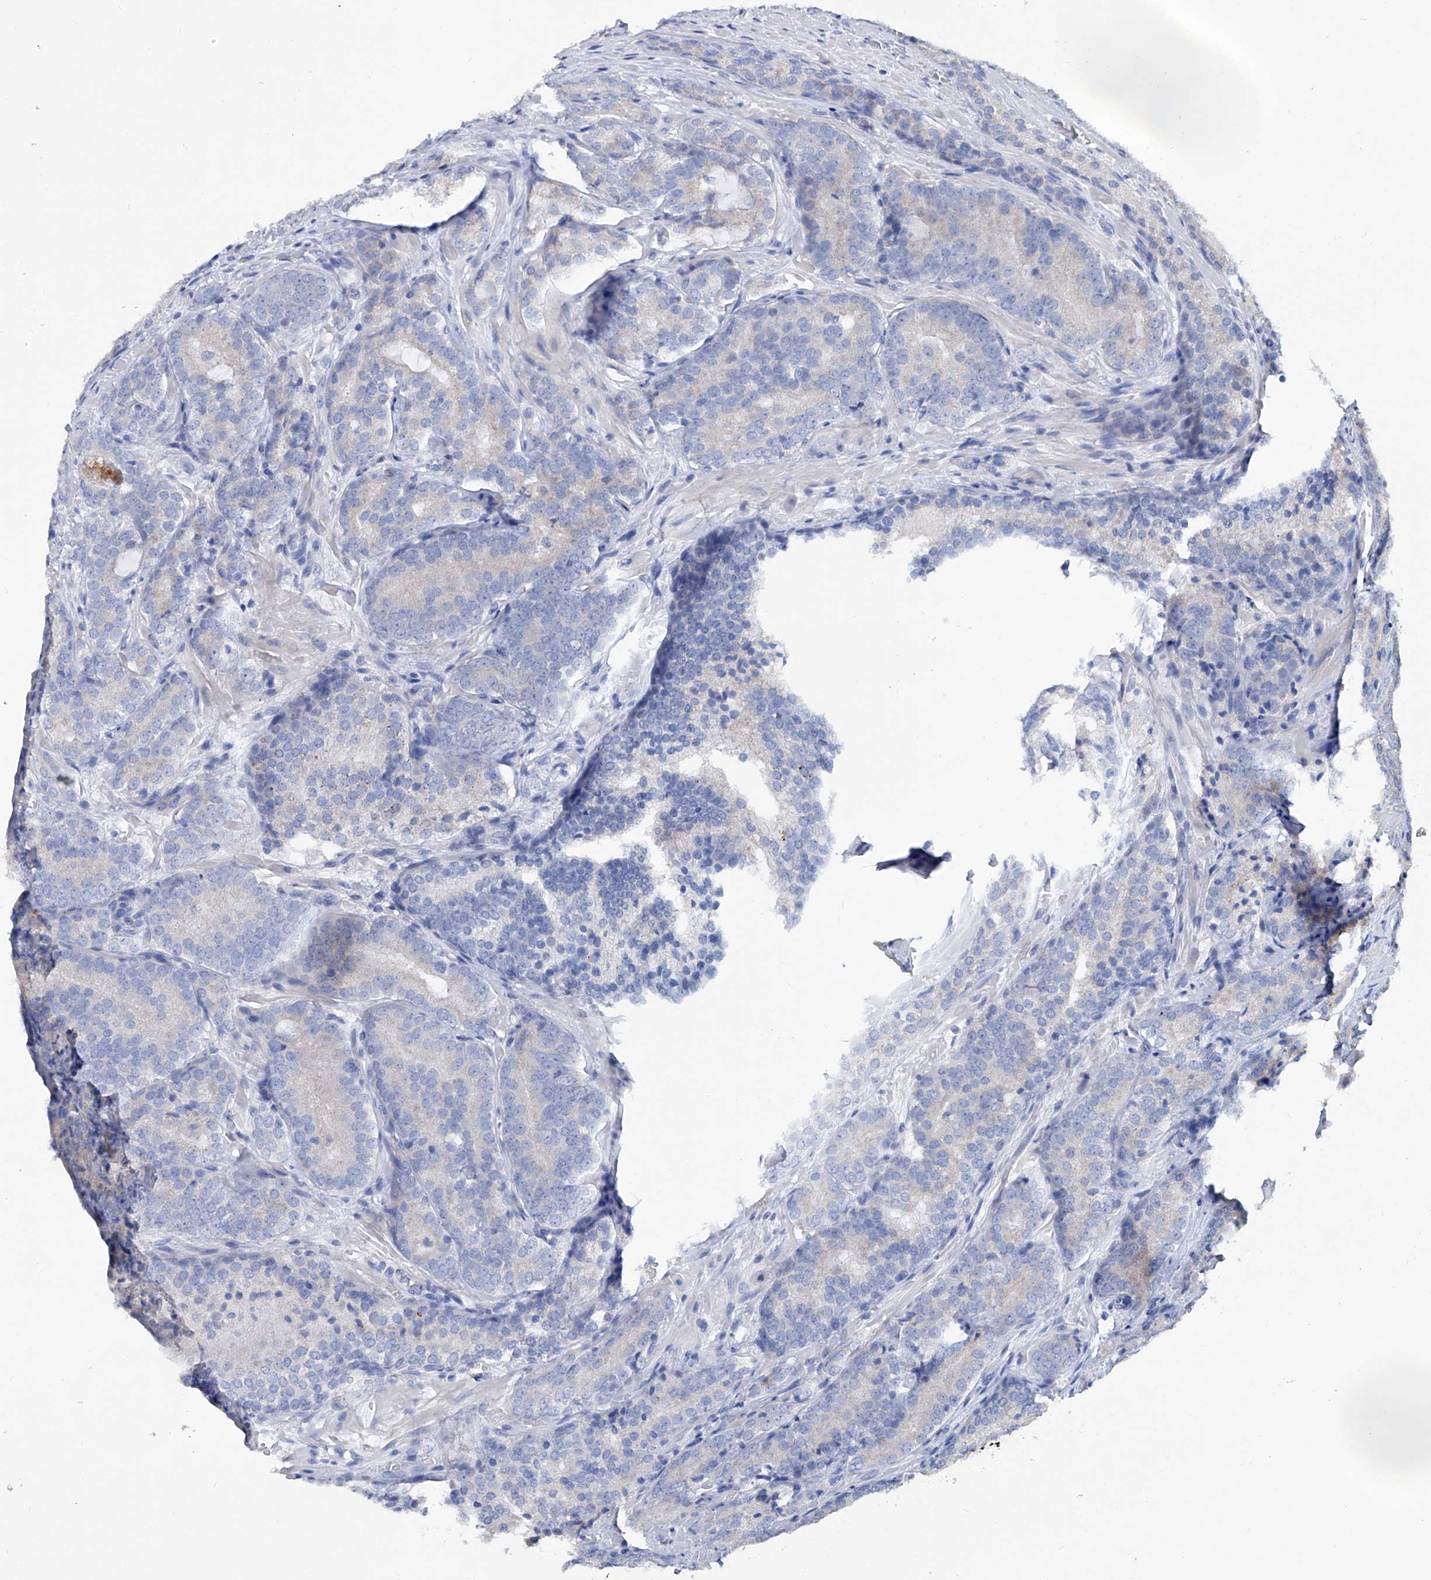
{"staining": {"intensity": "negative", "quantity": "none", "location": "none"}, "tissue": "prostate cancer", "cell_type": "Tumor cells", "image_type": "cancer", "snomed": [{"axis": "morphology", "description": "Adenocarcinoma, High grade"}, {"axis": "topography", "description": "Prostate"}], "caption": "This micrograph is of prostate cancer (adenocarcinoma (high-grade)) stained with immunohistochemistry to label a protein in brown with the nuclei are counter-stained blue. There is no expression in tumor cells.", "gene": "KLHL17", "patient": {"sex": "male", "age": 57}}